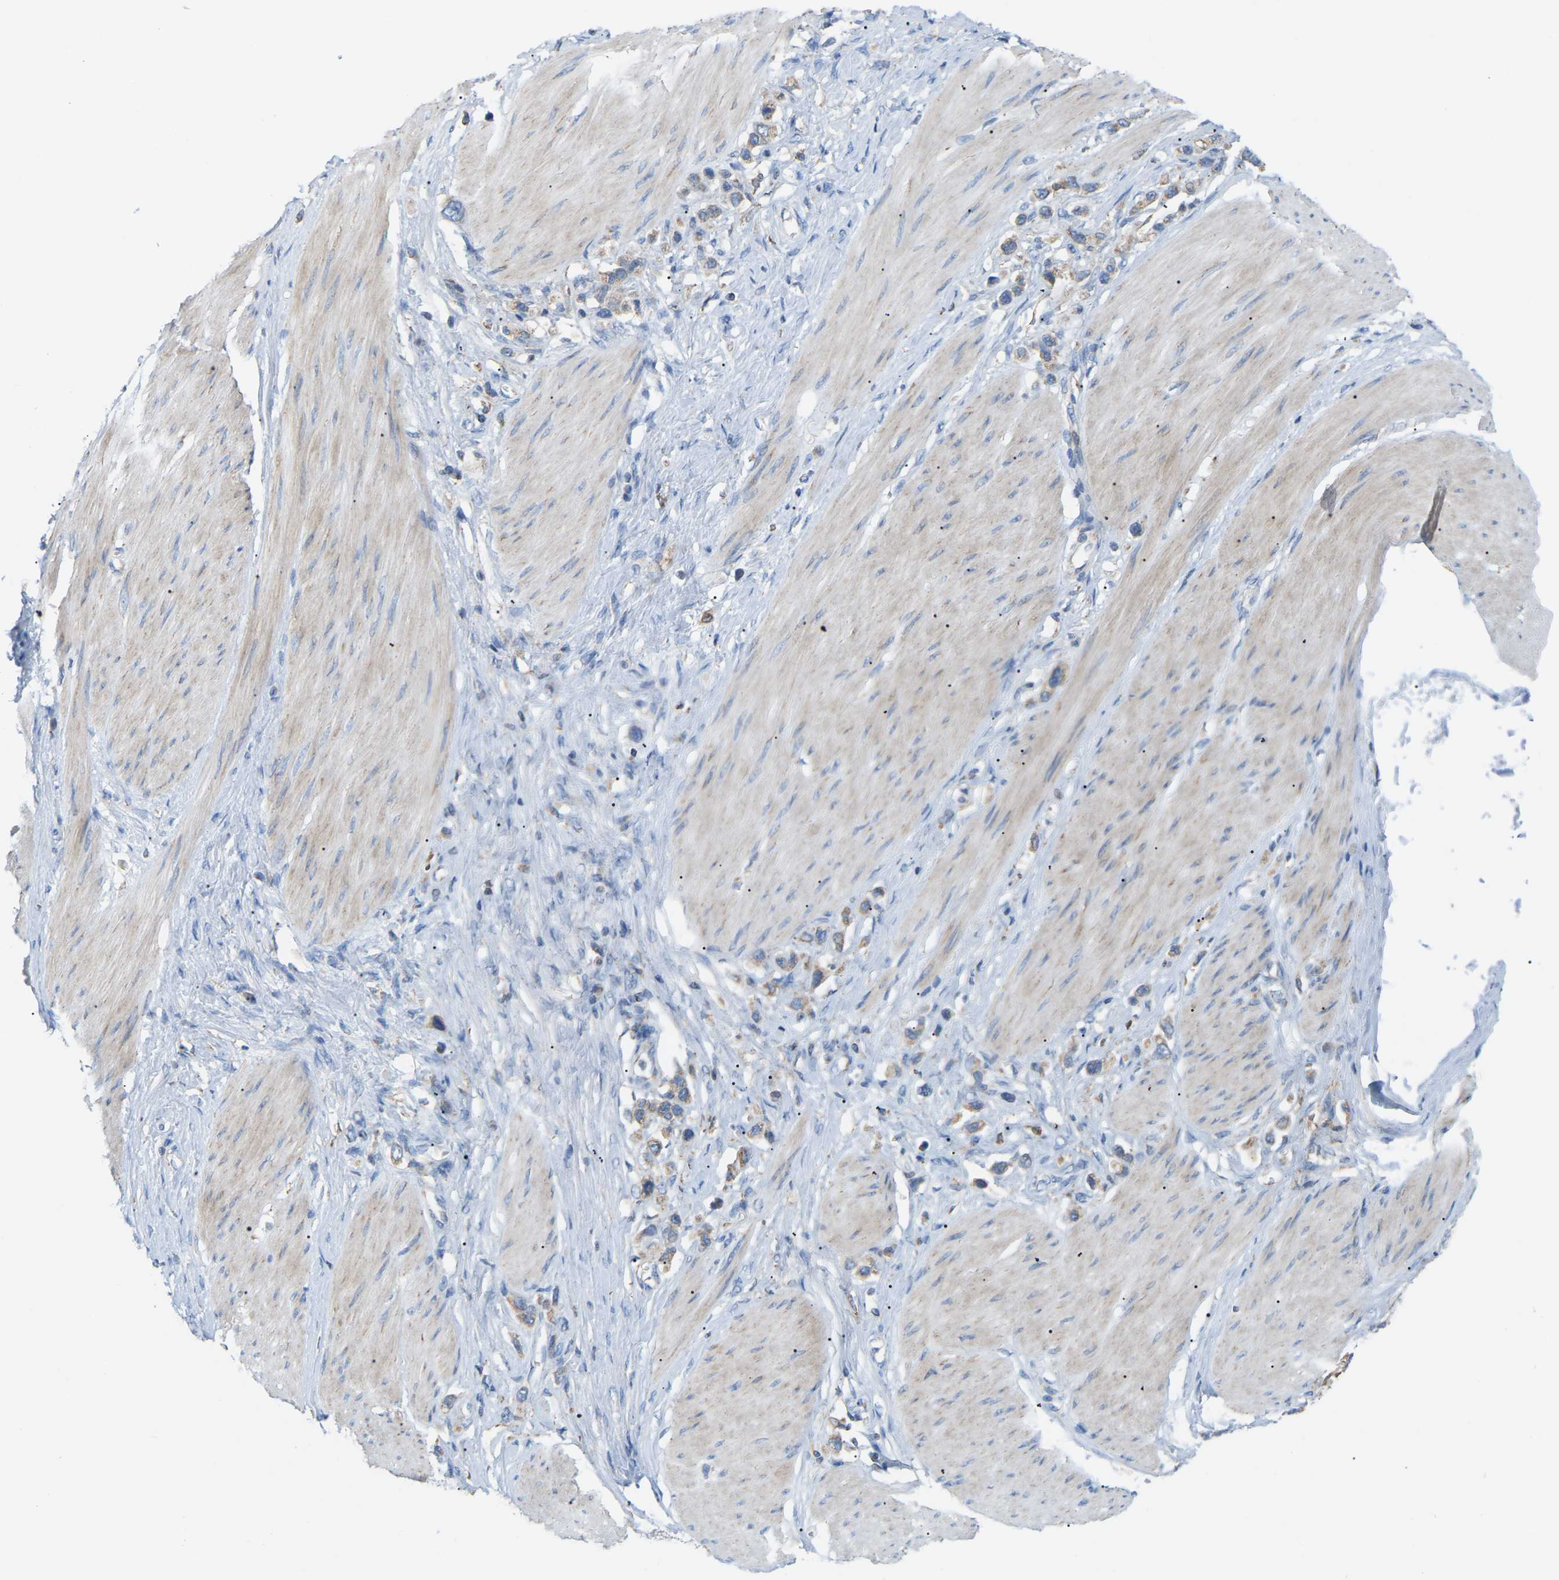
{"staining": {"intensity": "weak", "quantity": ">75%", "location": "cytoplasmic/membranous"}, "tissue": "stomach cancer", "cell_type": "Tumor cells", "image_type": "cancer", "snomed": [{"axis": "morphology", "description": "Adenocarcinoma, NOS"}, {"axis": "topography", "description": "Stomach"}], "caption": "This photomicrograph reveals stomach adenocarcinoma stained with IHC to label a protein in brown. The cytoplasmic/membranous of tumor cells show weak positivity for the protein. Nuclei are counter-stained blue.", "gene": "CROT", "patient": {"sex": "female", "age": 65}}